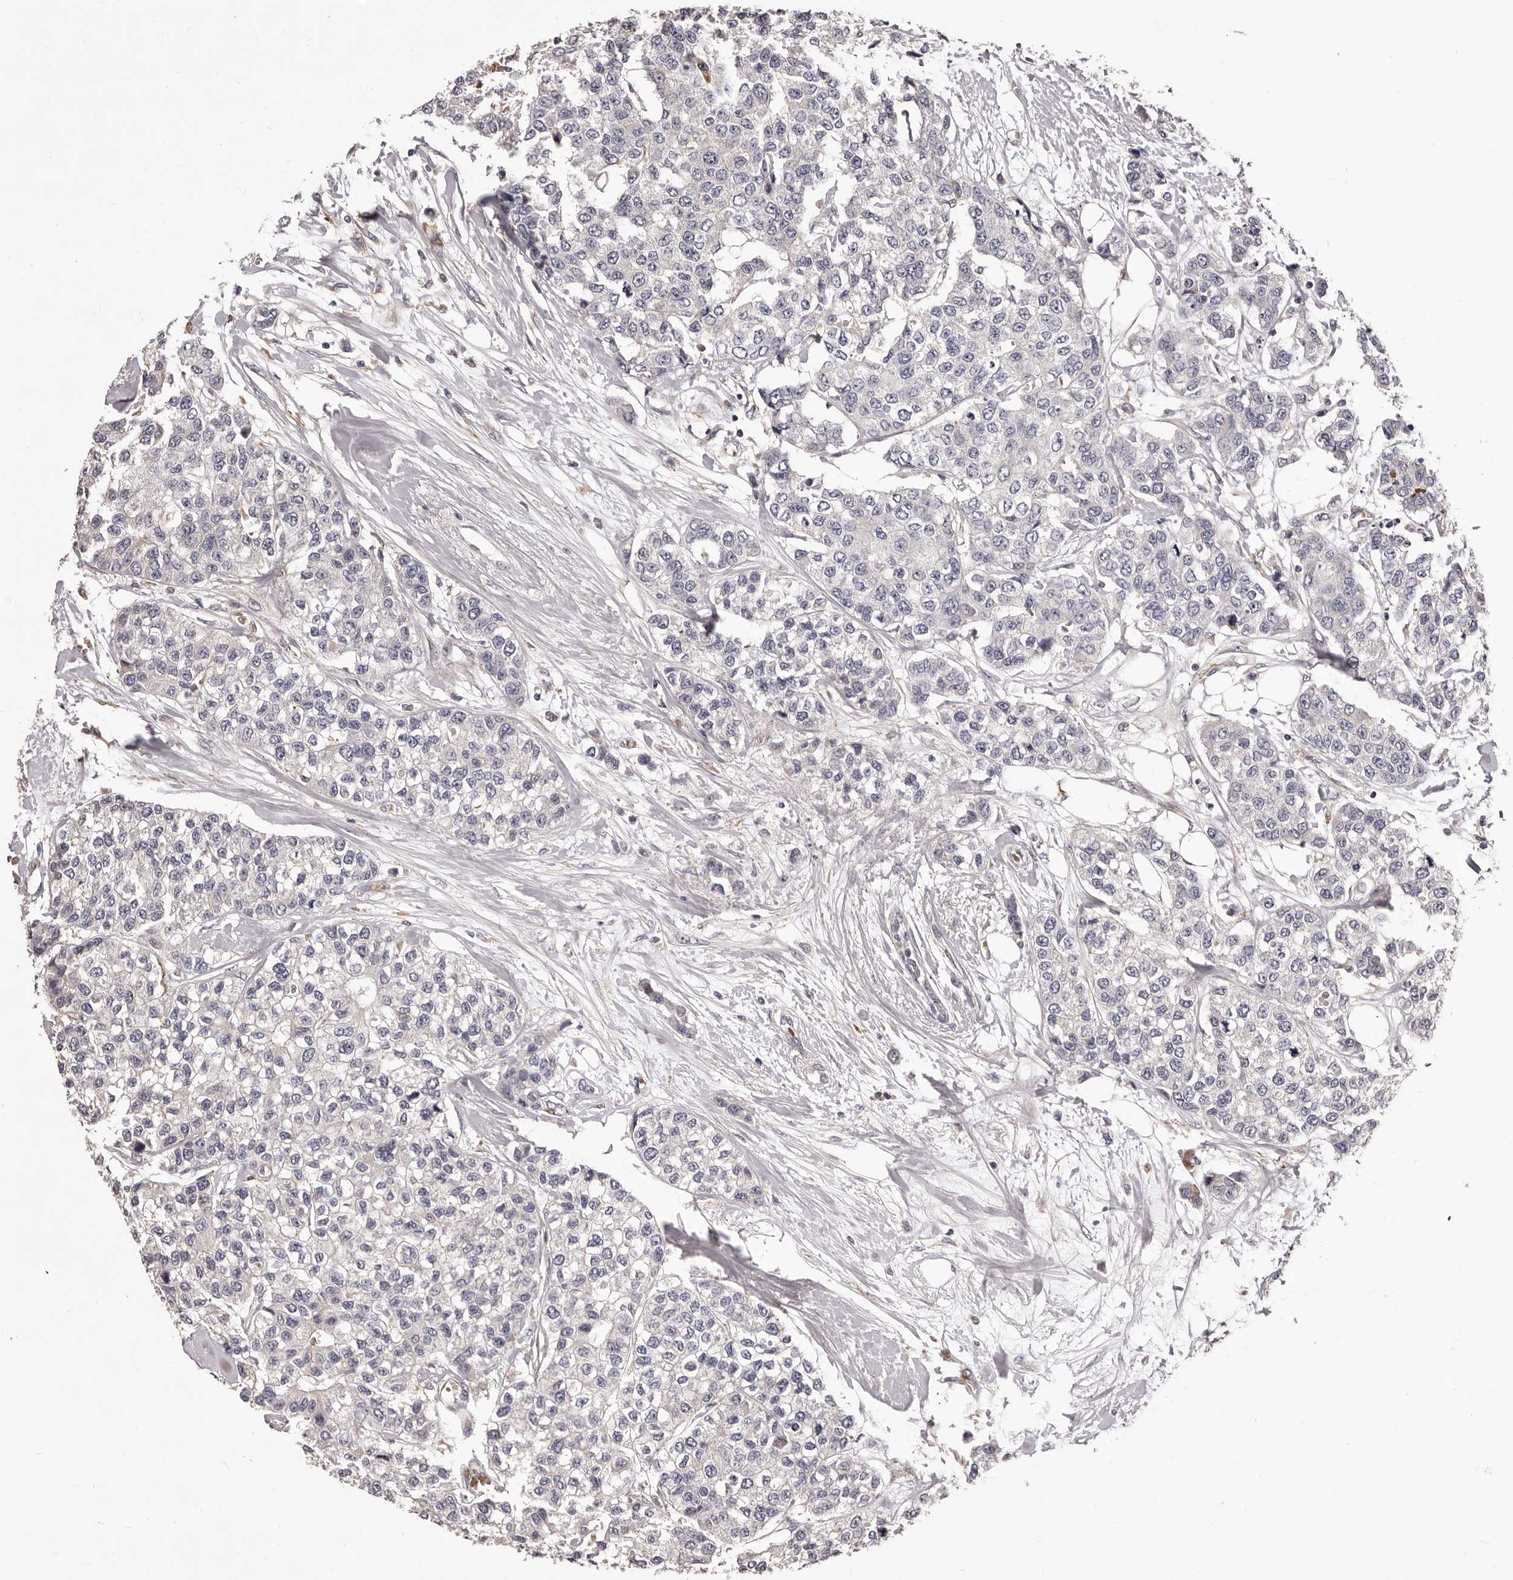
{"staining": {"intensity": "negative", "quantity": "none", "location": "none"}, "tissue": "breast cancer", "cell_type": "Tumor cells", "image_type": "cancer", "snomed": [{"axis": "morphology", "description": "Duct carcinoma"}, {"axis": "topography", "description": "Breast"}], "caption": "A micrograph of breast cancer (intraductal carcinoma) stained for a protein exhibits no brown staining in tumor cells.", "gene": "ALPK1", "patient": {"sex": "female", "age": 51}}